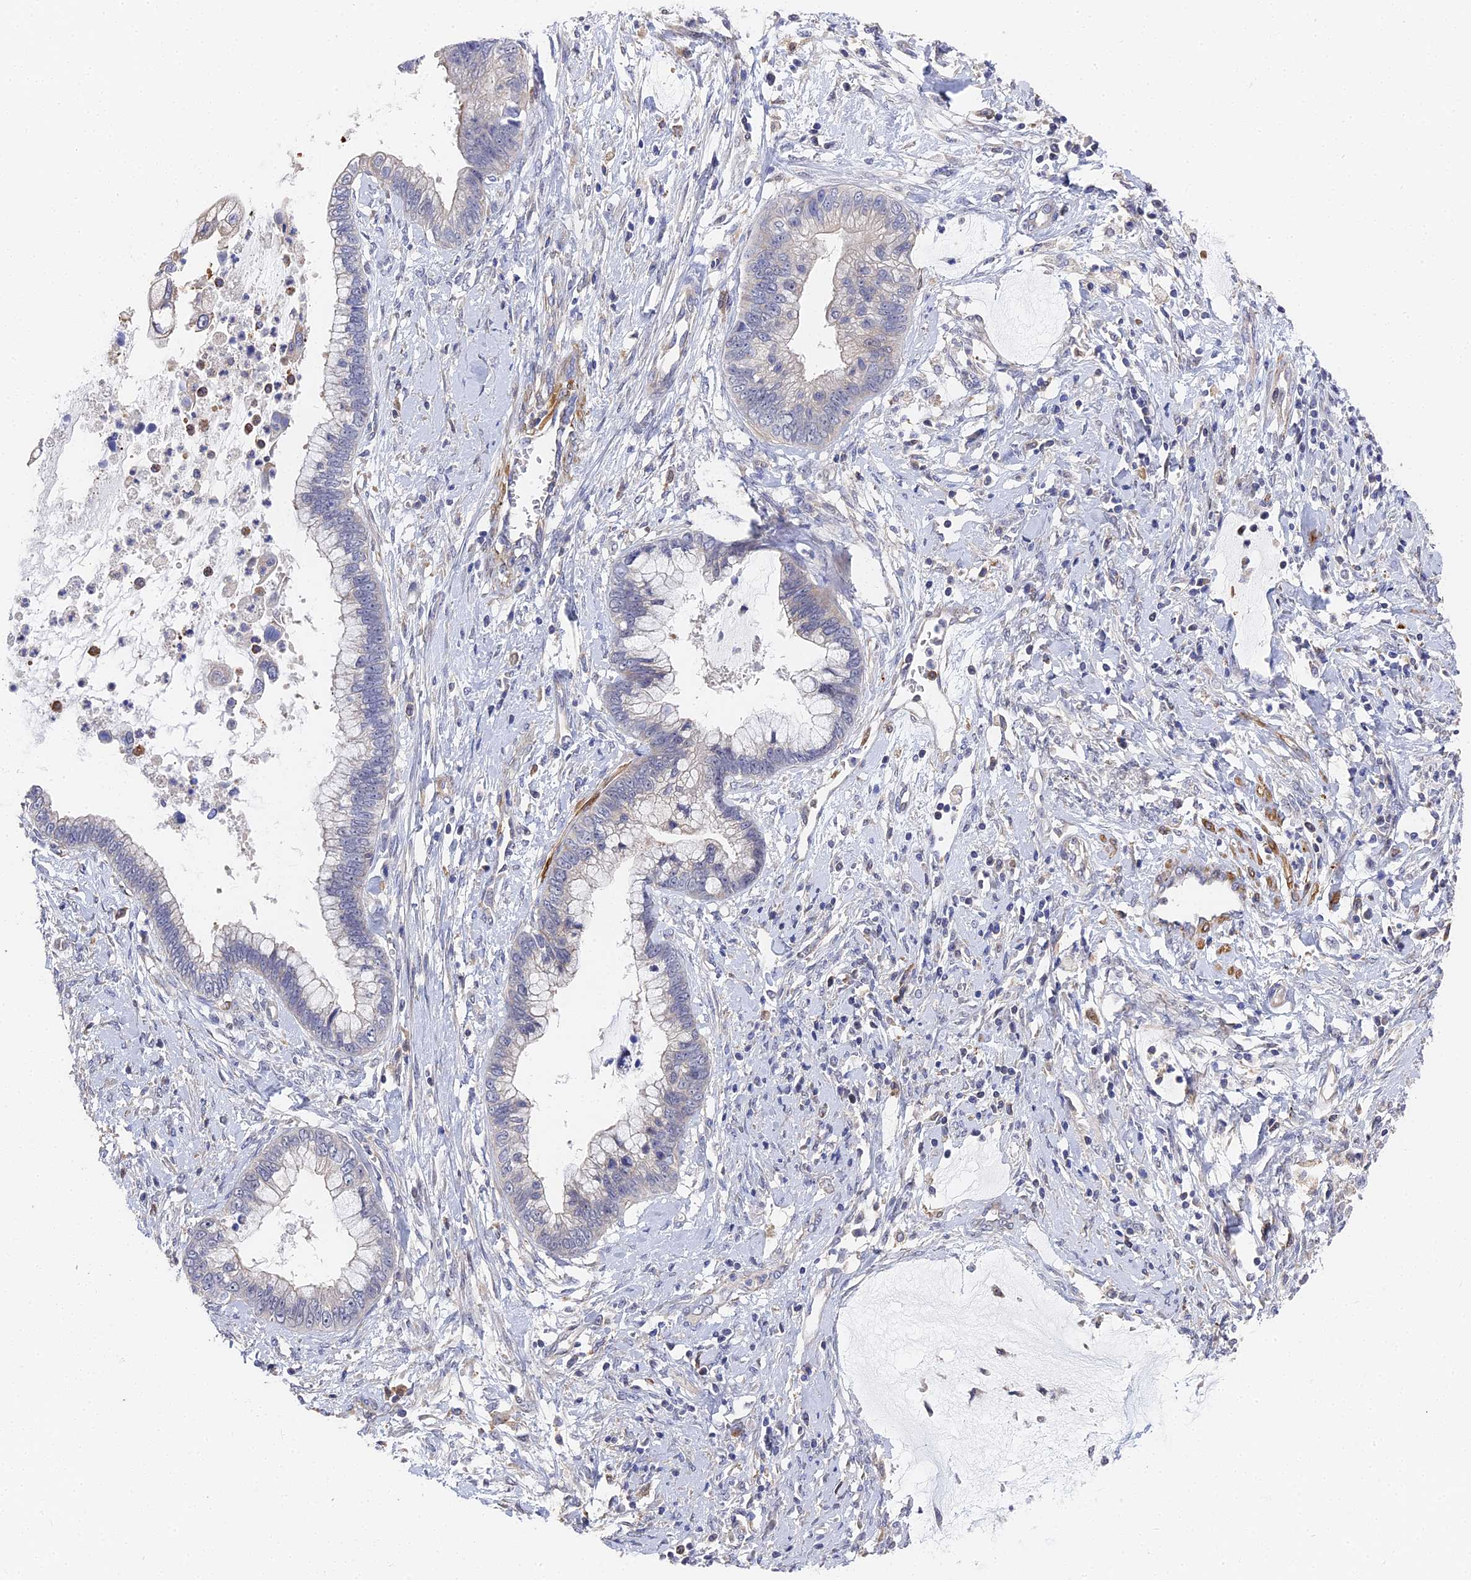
{"staining": {"intensity": "negative", "quantity": "none", "location": "none"}, "tissue": "cervical cancer", "cell_type": "Tumor cells", "image_type": "cancer", "snomed": [{"axis": "morphology", "description": "Adenocarcinoma, NOS"}, {"axis": "topography", "description": "Cervix"}], "caption": "The photomicrograph reveals no significant staining in tumor cells of adenocarcinoma (cervical).", "gene": "CCDC113", "patient": {"sex": "female", "age": 44}}